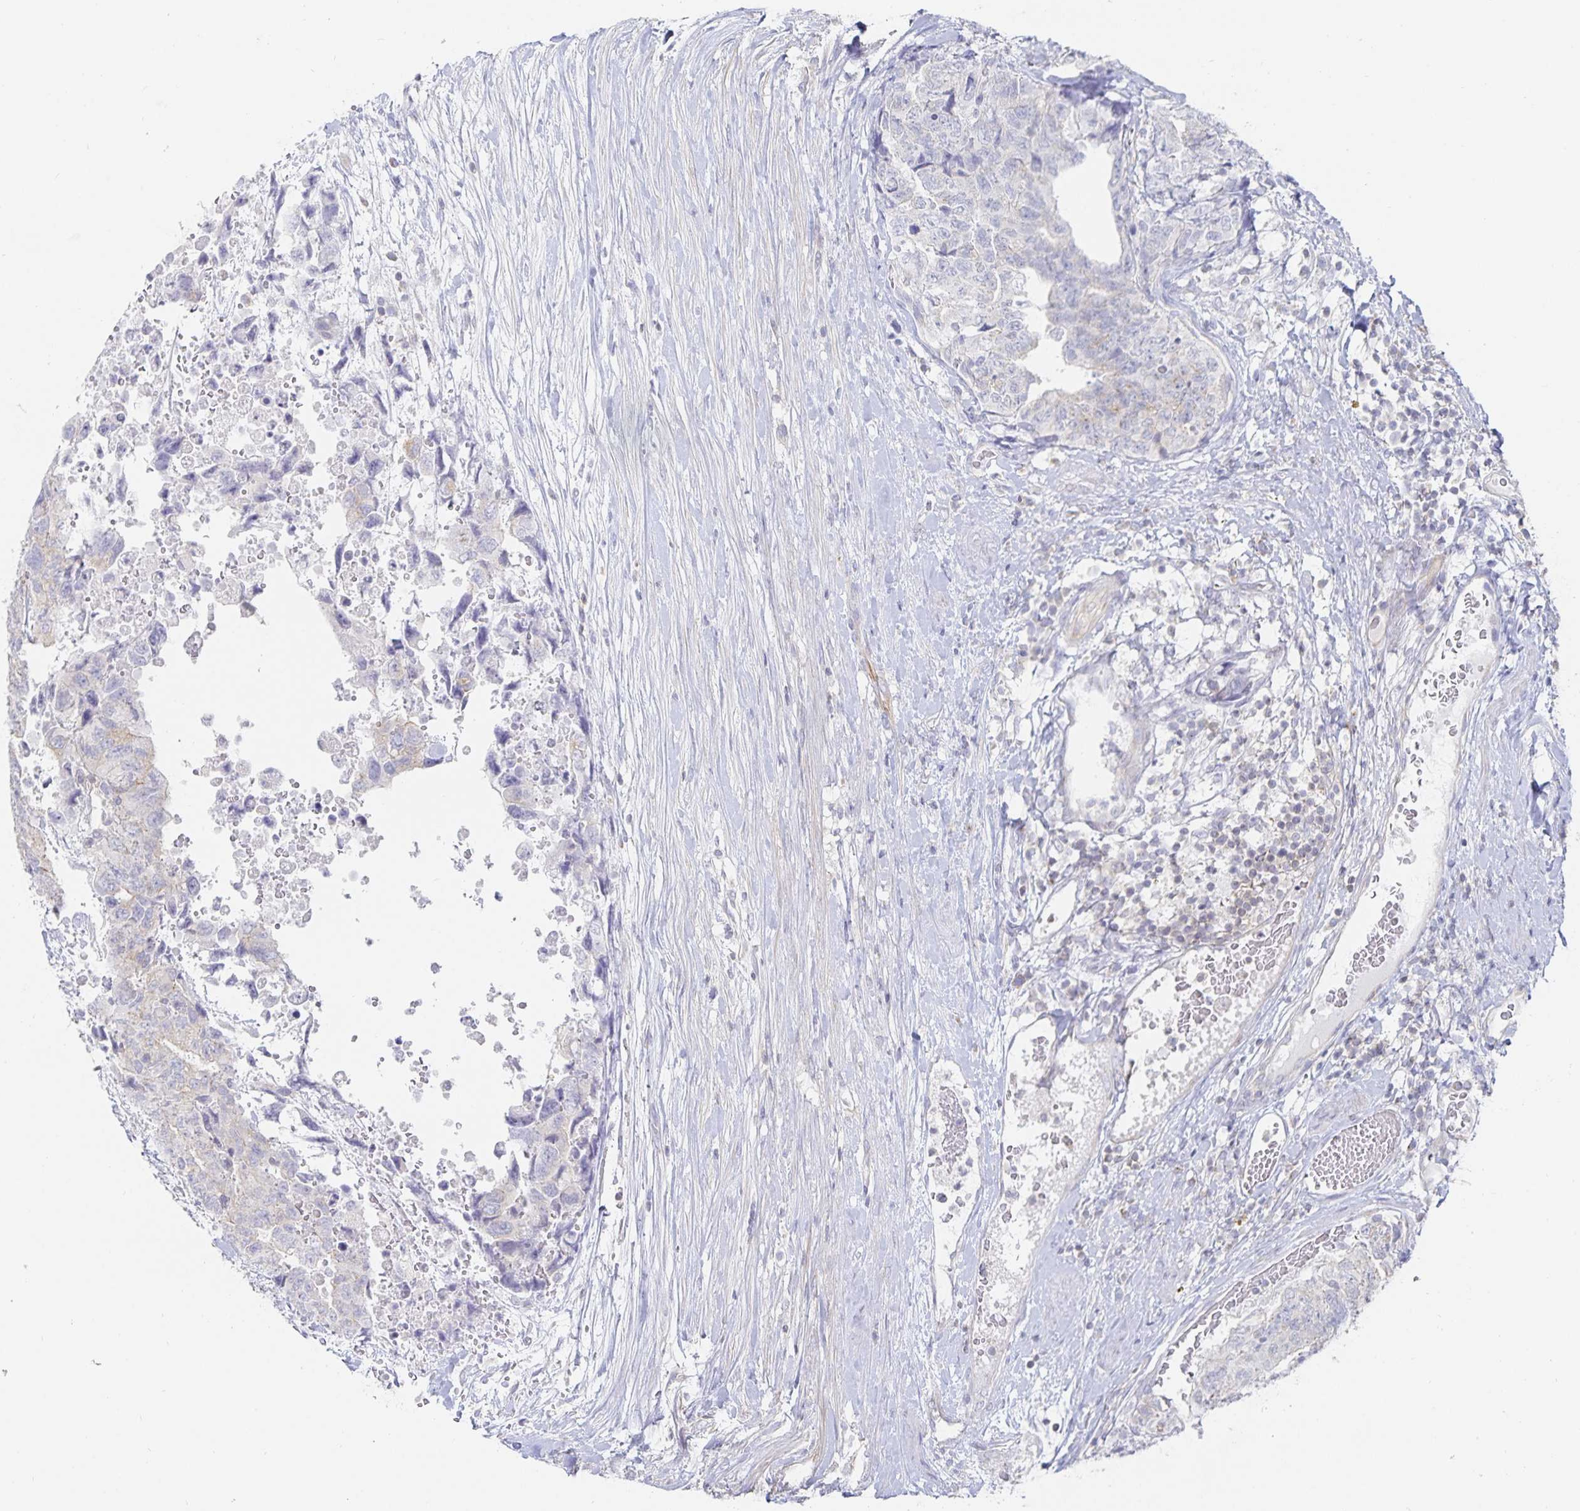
{"staining": {"intensity": "negative", "quantity": "none", "location": "none"}, "tissue": "testis cancer", "cell_type": "Tumor cells", "image_type": "cancer", "snomed": [{"axis": "morphology", "description": "Carcinoma, Embryonal, NOS"}, {"axis": "topography", "description": "Testis"}], "caption": "Testis cancer (embryonal carcinoma) was stained to show a protein in brown. There is no significant positivity in tumor cells.", "gene": "SFTPA1", "patient": {"sex": "male", "age": 24}}